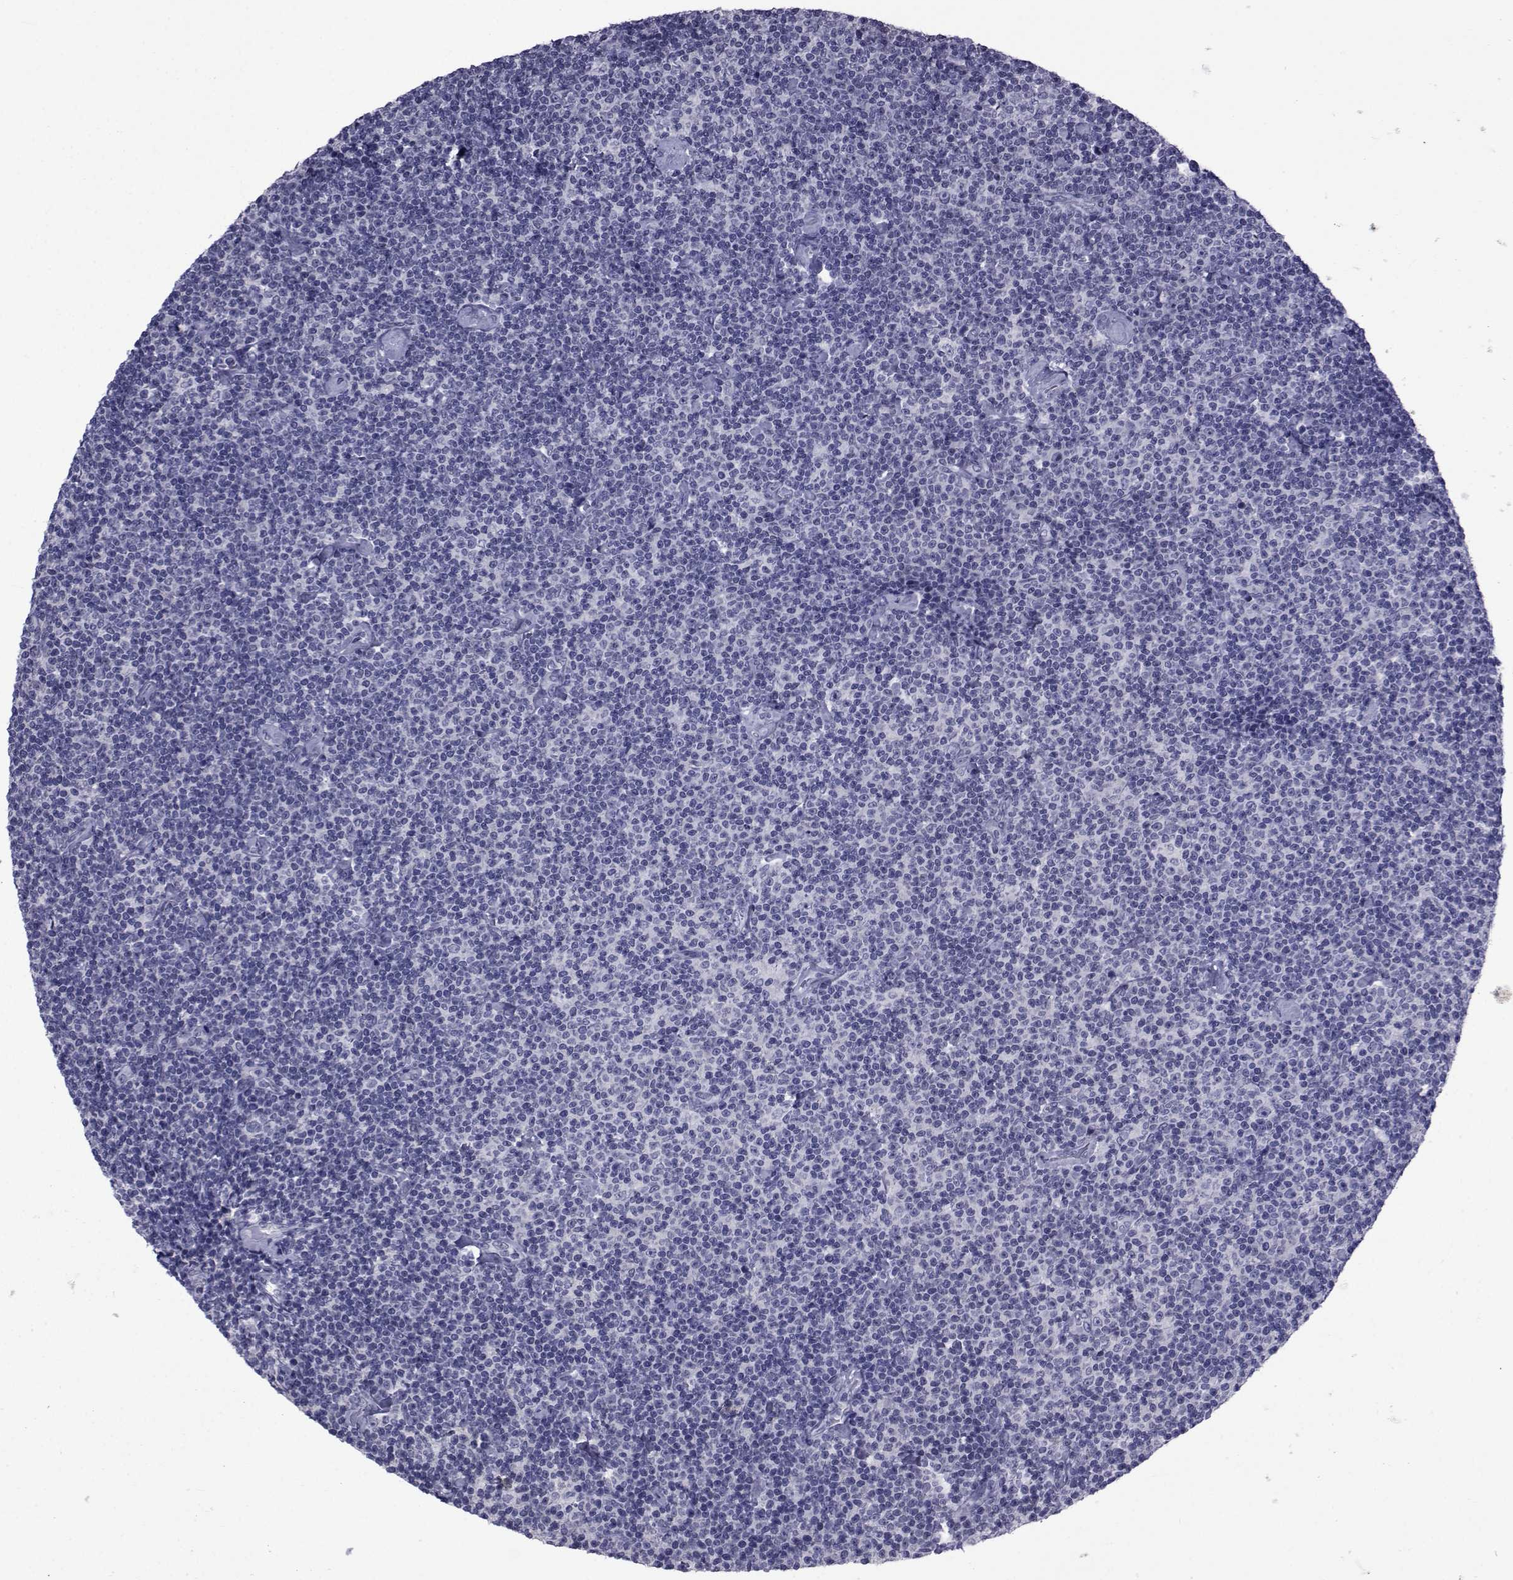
{"staining": {"intensity": "negative", "quantity": "none", "location": "none"}, "tissue": "lymphoma", "cell_type": "Tumor cells", "image_type": "cancer", "snomed": [{"axis": "morphology", "description": "Malignant lymphoma, non-Hodgkin's type, Low grade"}, {"axis": "topography", "description": "Lymph node"}], "caption": "This photomicrograph is of low-grade malignant lymphoma, non-Hodgkin's type stained with IHC to label a protein in brown with the nuclei are counter-stained blue. There is no expression in tumor cells. The staining is performed using DAB (3,3'-diaminobenzidine) brown chromogen with nuclei counter-stained in using hematoxylin.", "gene": "SEMA5B", "patient": {"sex": "male", "age": 81}}